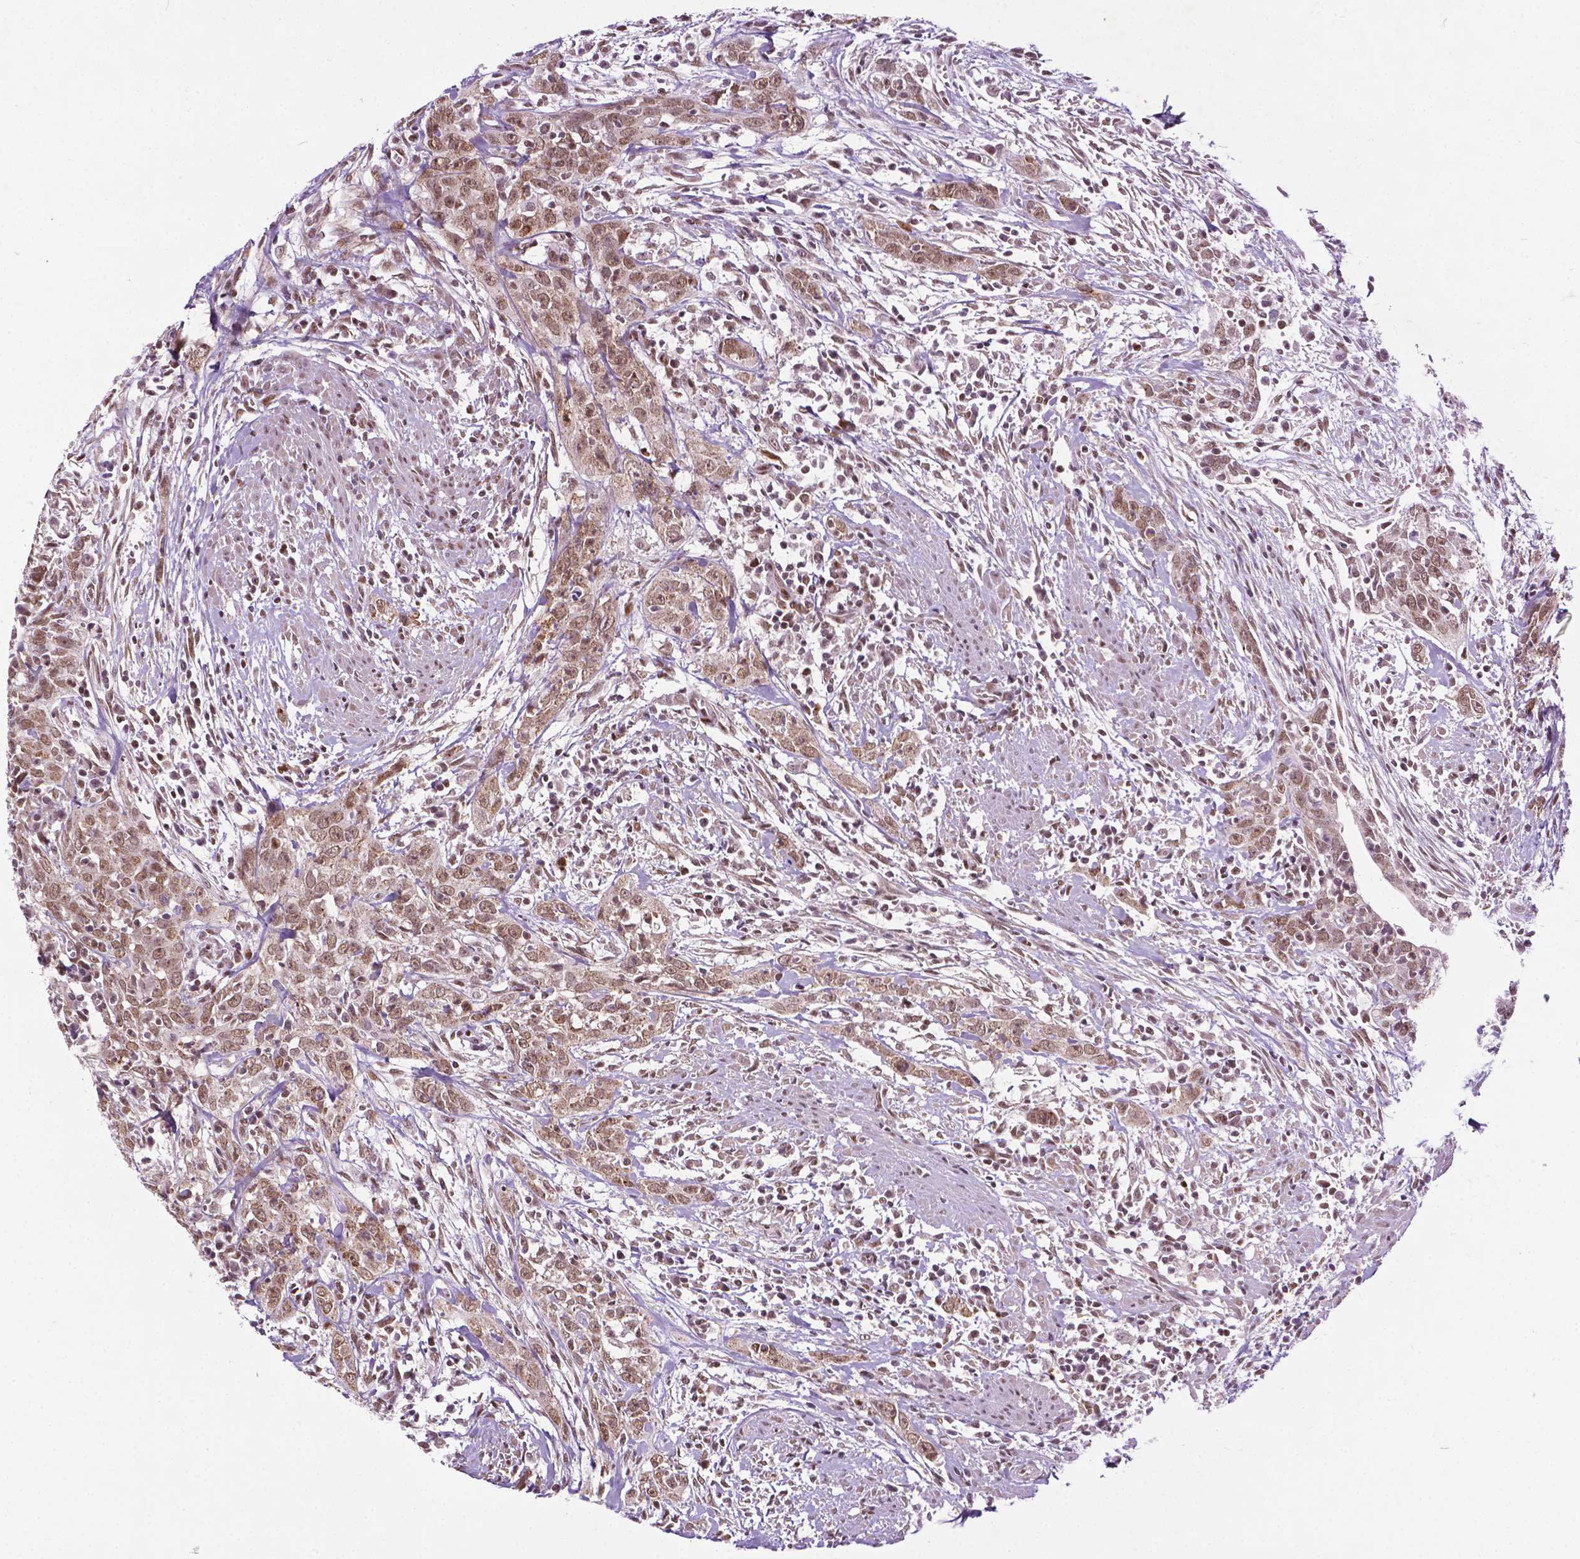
{"staining": {"intensity": "moderate", "quantity": ">75%", "location": "cytoplasmic/membranous,nuclear"}, "tissue": "urothelial cancer", "cell_type": "Tumor cells", "image_type": "cancer", "snomed": [{"axis": "morphology", "description": "Urothelial carcinoma, High grade"}, {"axis": "topography", "description": "Urinary bladder"}], "caption": "High-magnification brightfield microscopy of urothelial cancer stained with DAB (3,3'-diaminobenzidine) (brown) and counterstained with hematoxylin (blue). tumor cells exhibit moderate cytoplasmic/membranous and nuclear positivity is seen in about>75% of cells.", "gene": "ZNF41", "patient": {"sex": "male", "age": 83}}